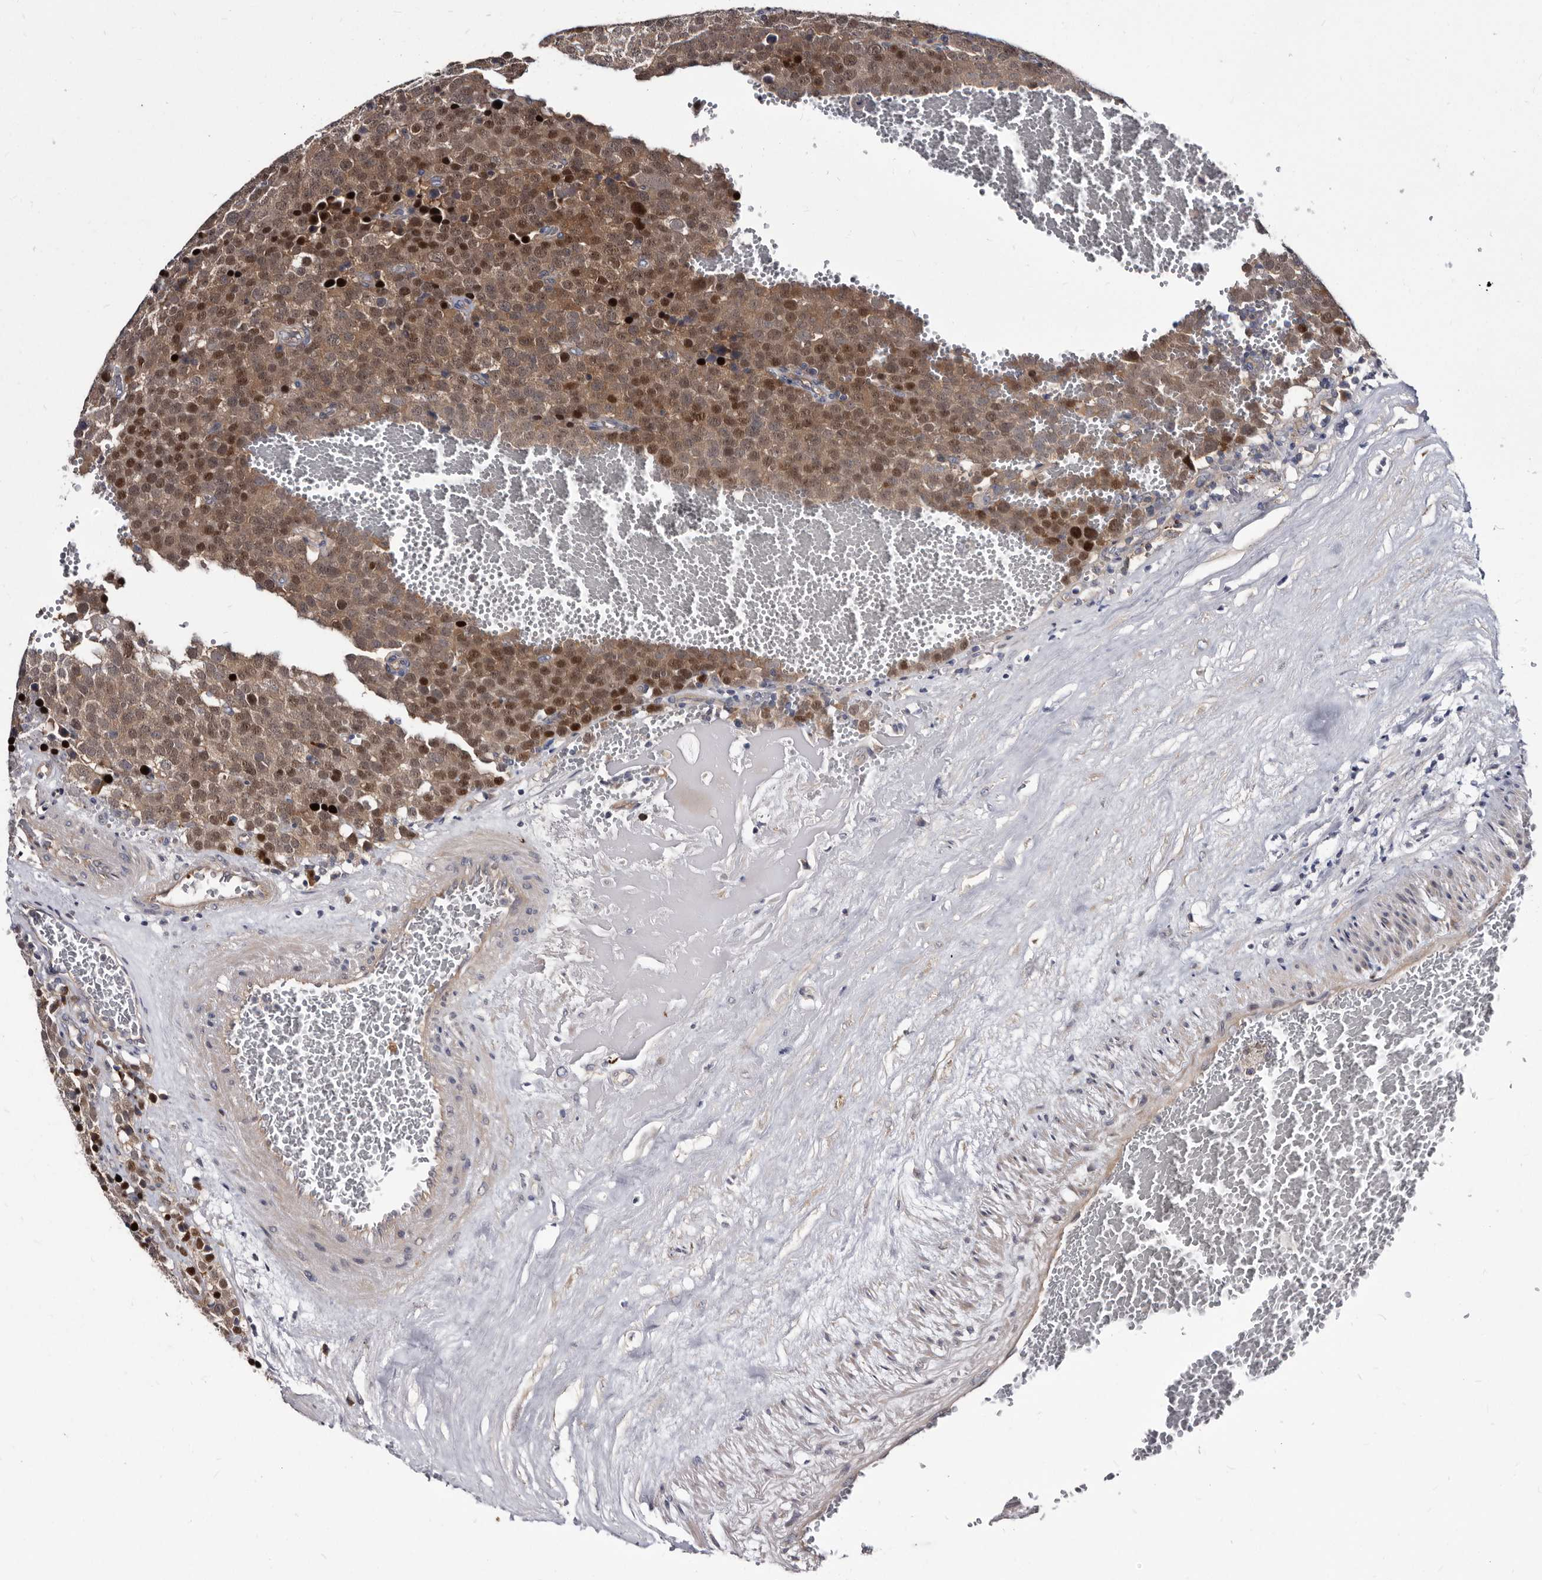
{"staining": {"intensity": "moderate", "quantity": ">75%", "location": "cytoplasmic/membranous,nuclear"}, "tissue": "testis cancer", "cell_type": "Tumor cells", "image_type": "cancer", "snomed": [{"axis": "morphology", "description": "Seminoma, NOS"}, {"axis": "topography", "description": "Testis"}], "caption": "A micrograph showing moderate cytoplasmic/membranous and nuclear staining in about >75% of tumor cells in seminoma (testis), as visualized by brown immunohistochemical staining.", "gene": "ABCF2", "patient": {"sex": "male", "age": 71}}